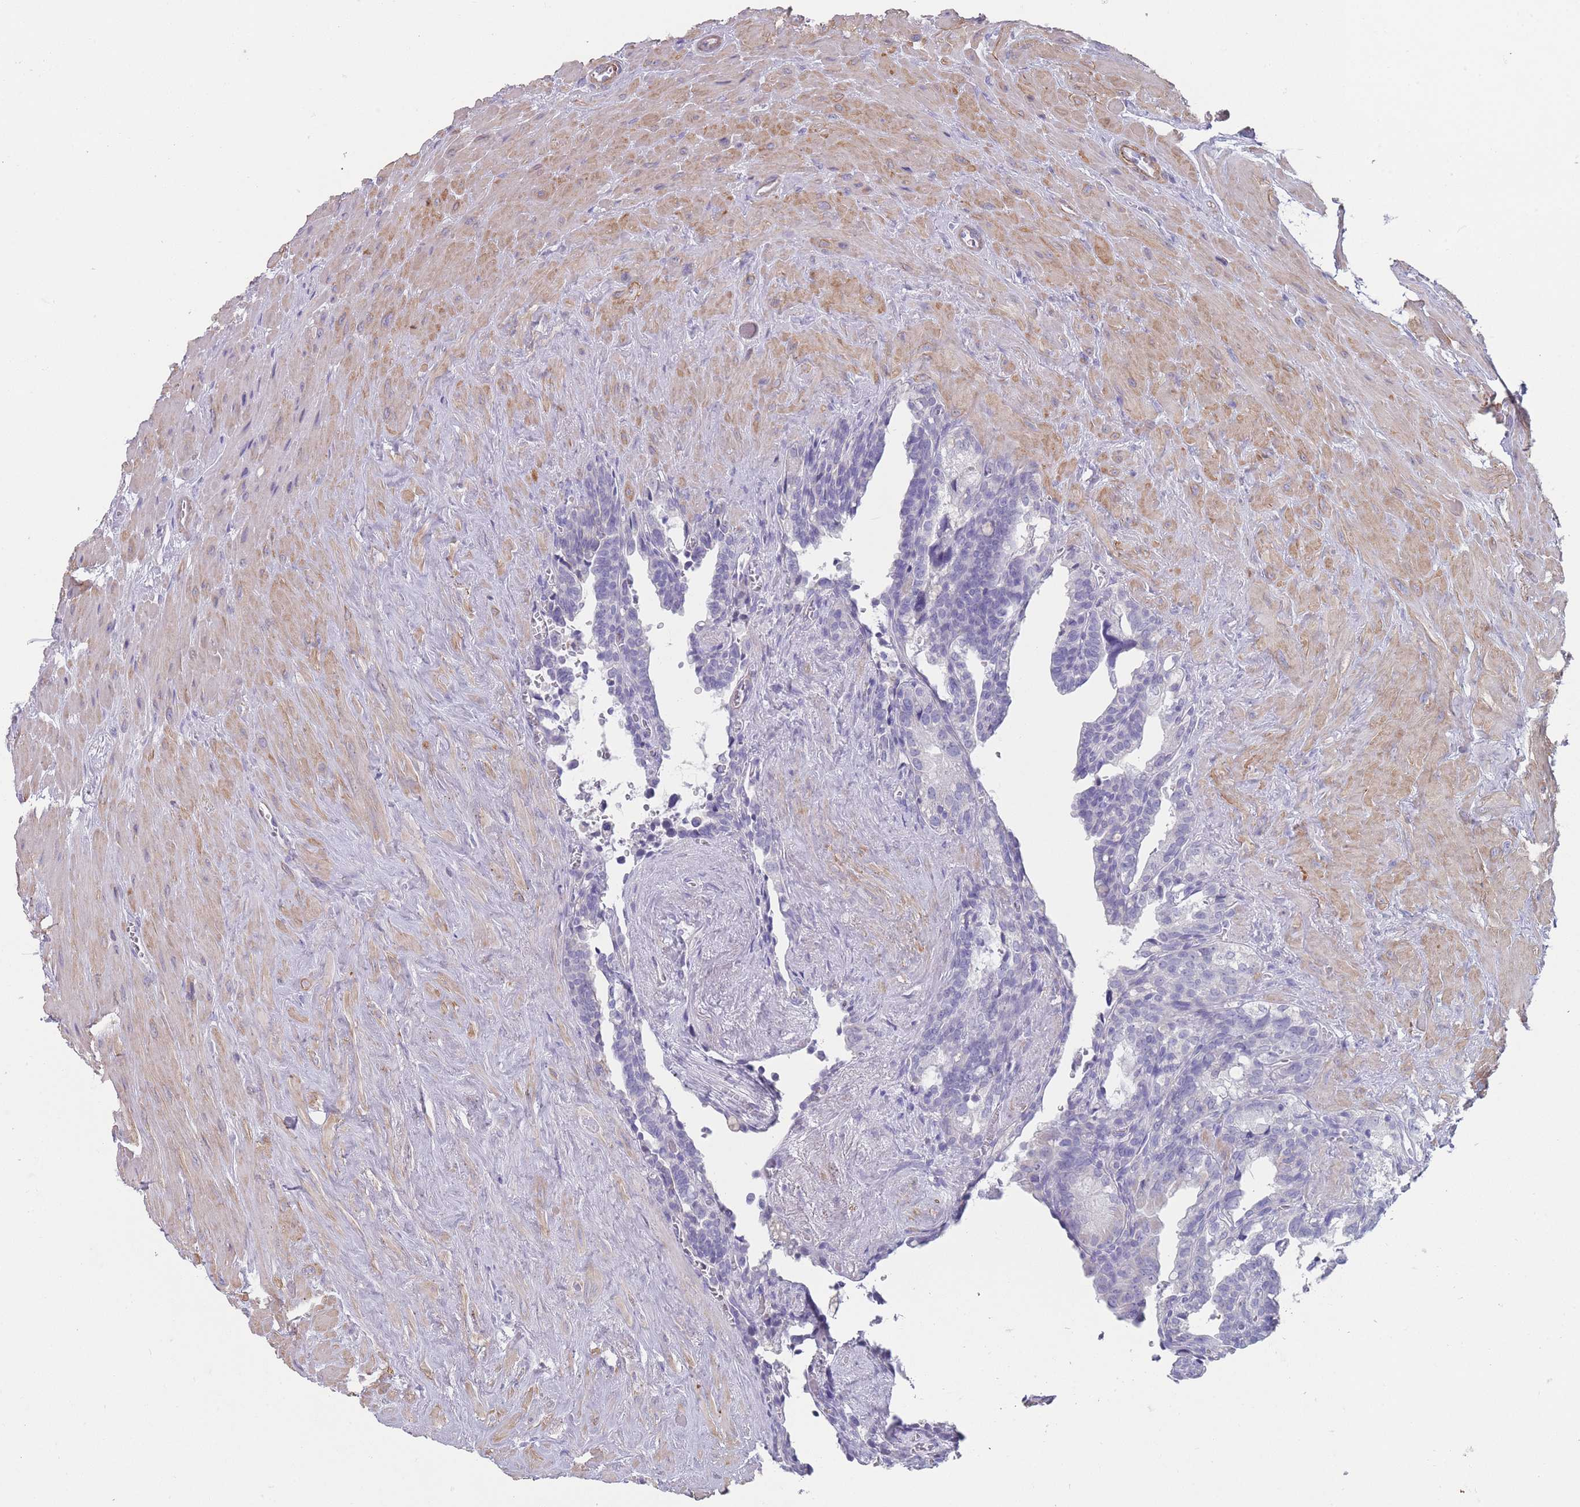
{"staining": {"intensity": "negative", "quantity": "none", "location": "none"}, "tissue": "seminal vesicle", "cell_type": "Glandular cells", "image_type": "normal", "snomed": [{"axis": "morphology", "description": "Normal tissue, NOS"}, {"axis": "topography", "description": "Seminal veicle"}], "caption": "Immunohistochemistry (IHC) of unremarkable human seminal vesicle exhibits no staining in glandular cells. (Stains: DAB (3,3'-diaminobenzidine) immunohistochemistry (IHC) with hematoxylin counter stain, Microscopy: brightfield microscopy at high magnification).", "gene": "RHBG", "patient": {"sex": "male", "age": 68}}